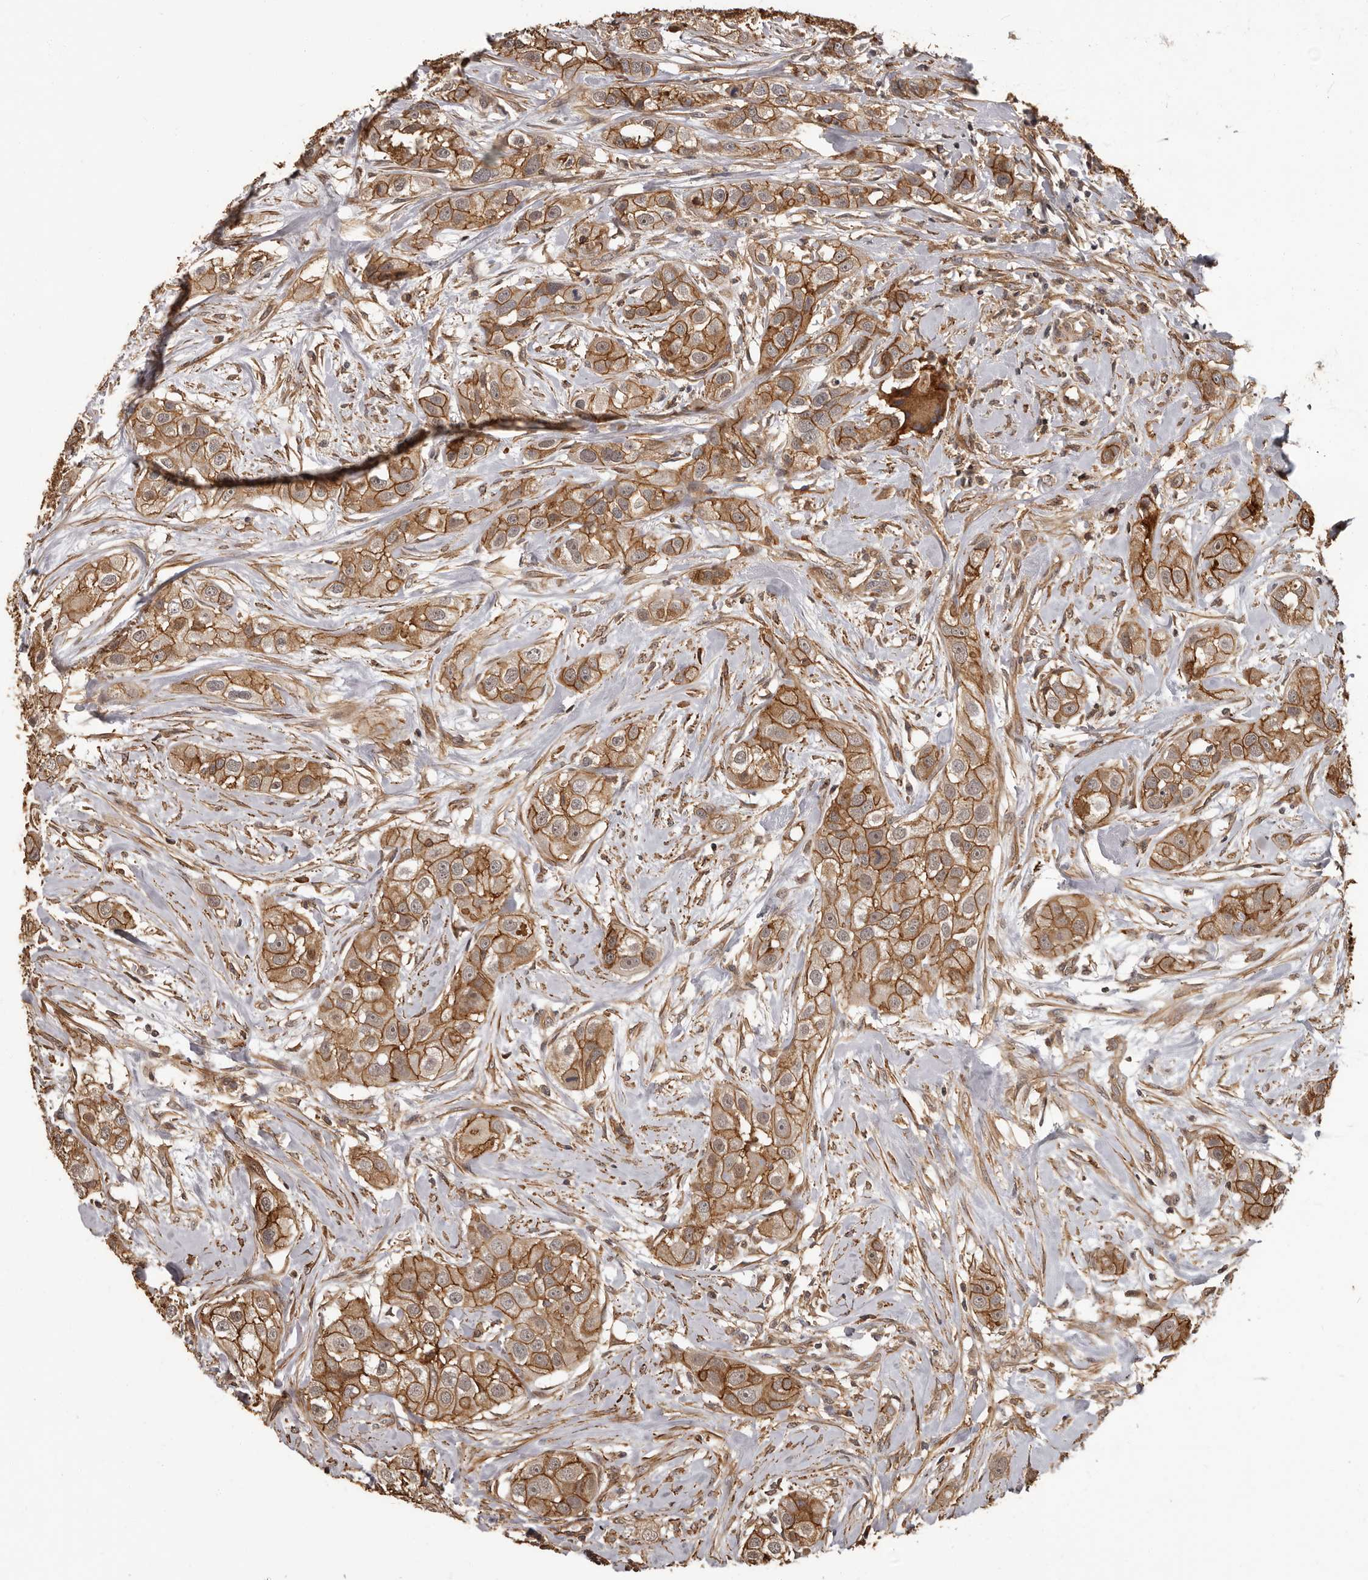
{"staining": {"intensity": "moderate", "quantity": ">75%", "location": "cytoplasmic/membranous"}, "tissue": "head and neck cancer", "cell_type": "Tumor cells", "image_type": "cancer", "snomed": [{"axis": "morphology", "description": "Normal tissue, NOS"}, {"axis": "morphology", "description": "Squamous cell carcinoma, NOS"}, {"axis": "topography", "description": "Skeletal muscle"}, {"axis": "topography", "description": "Head-Neck"}], "caption": "A brown stain shows moderate cytoplasmic/membranous positivity of a protein in human squamous cell carcinoma (head and neck) tumor cells. (Brightfield microscopy of DAB IHC at high magnification).", "gene": "SLITRK6", "patient": {"sex": "male", "age": 51}}